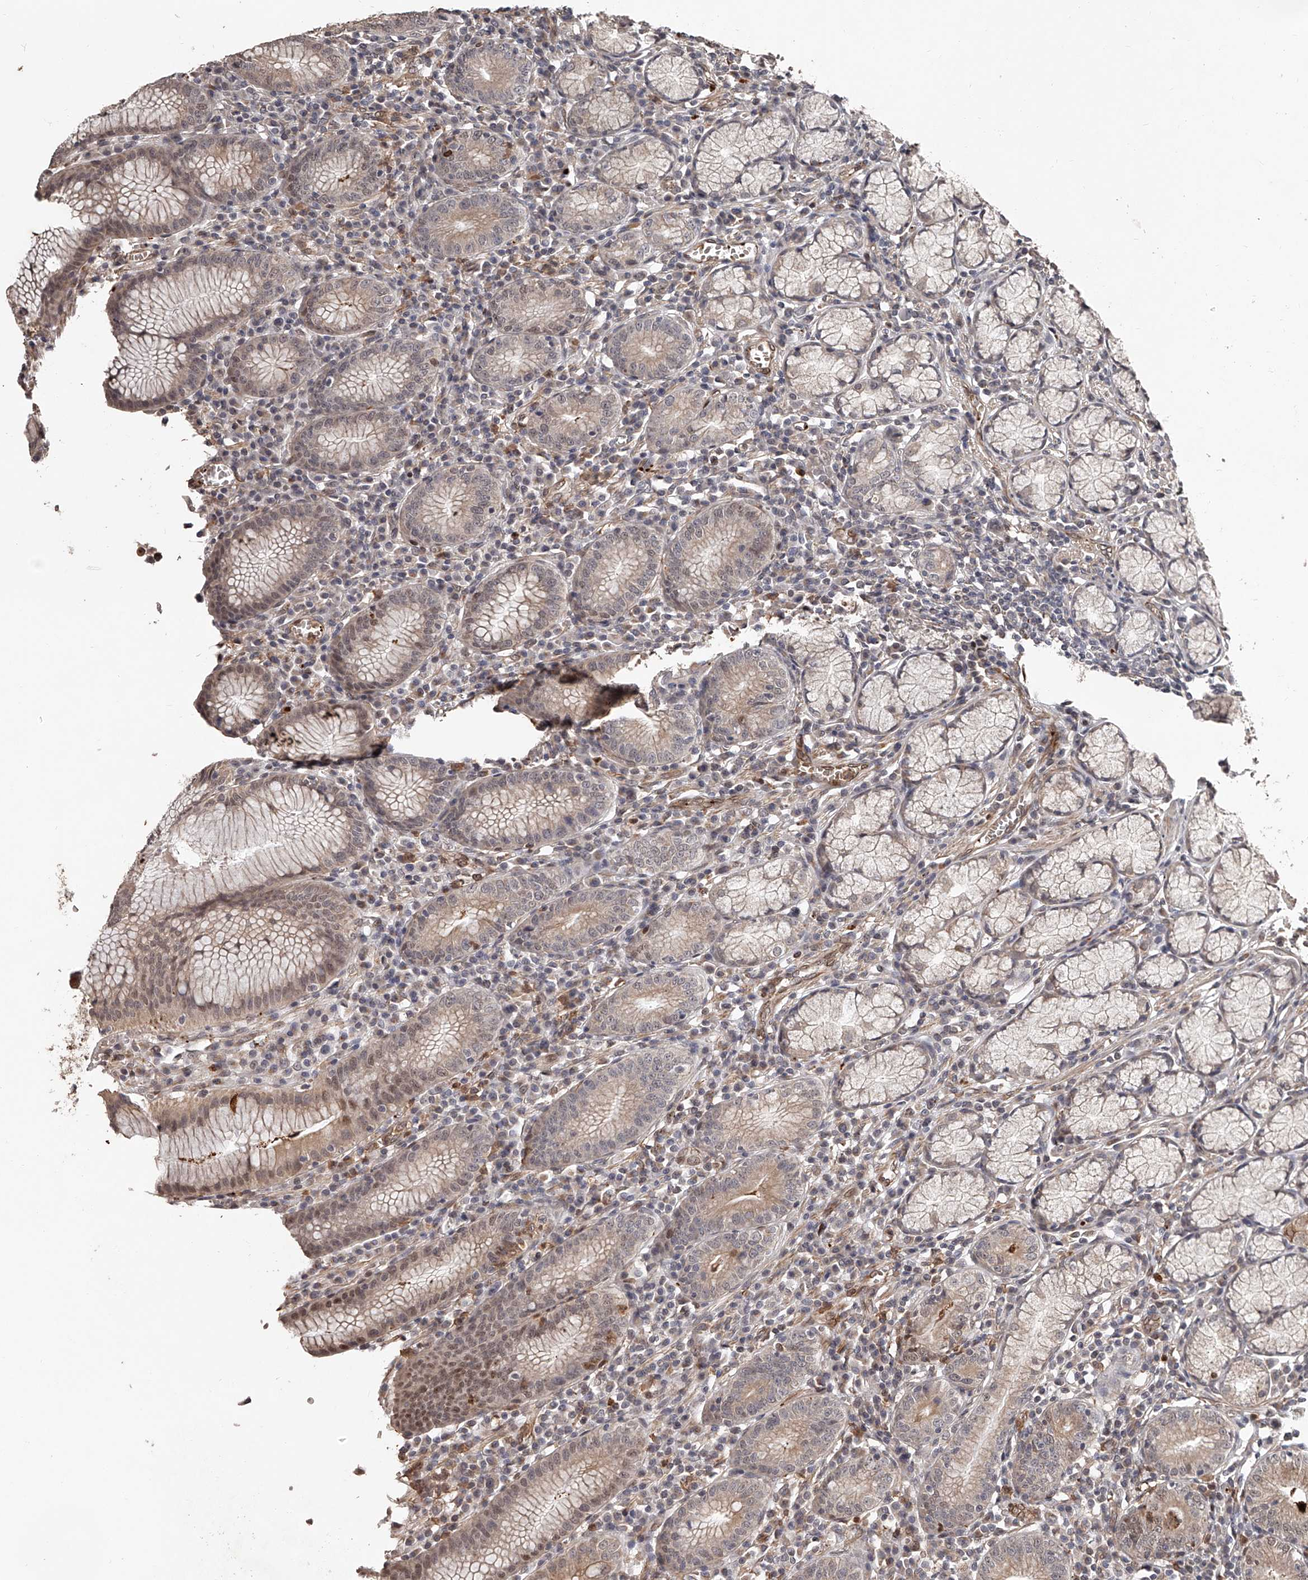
{"staining": {"intensity": "moderate", "quantity": "25%-75%", "location": "cytoplasmic/membranous,nuclear"}, "tissue": "stomach", "cell_type": "Glandular cells", "image_type": "normal", "snomed": [{"axis": "morphology", "description": "Normal tissue, NOS"}, {"axis": "topography", "description": "Stomach"}], "caption": "Immunohistochemical staining of unremarkable human stomach exhibits medium levels of moderate cytoplasmic/membranous,nuclear staining in about 25%-75% of glandular cells. (IHC, brightfield microscopy, high magnification).", "gene": "URGCP", "patient": {"sex": "male", "age": 55}}